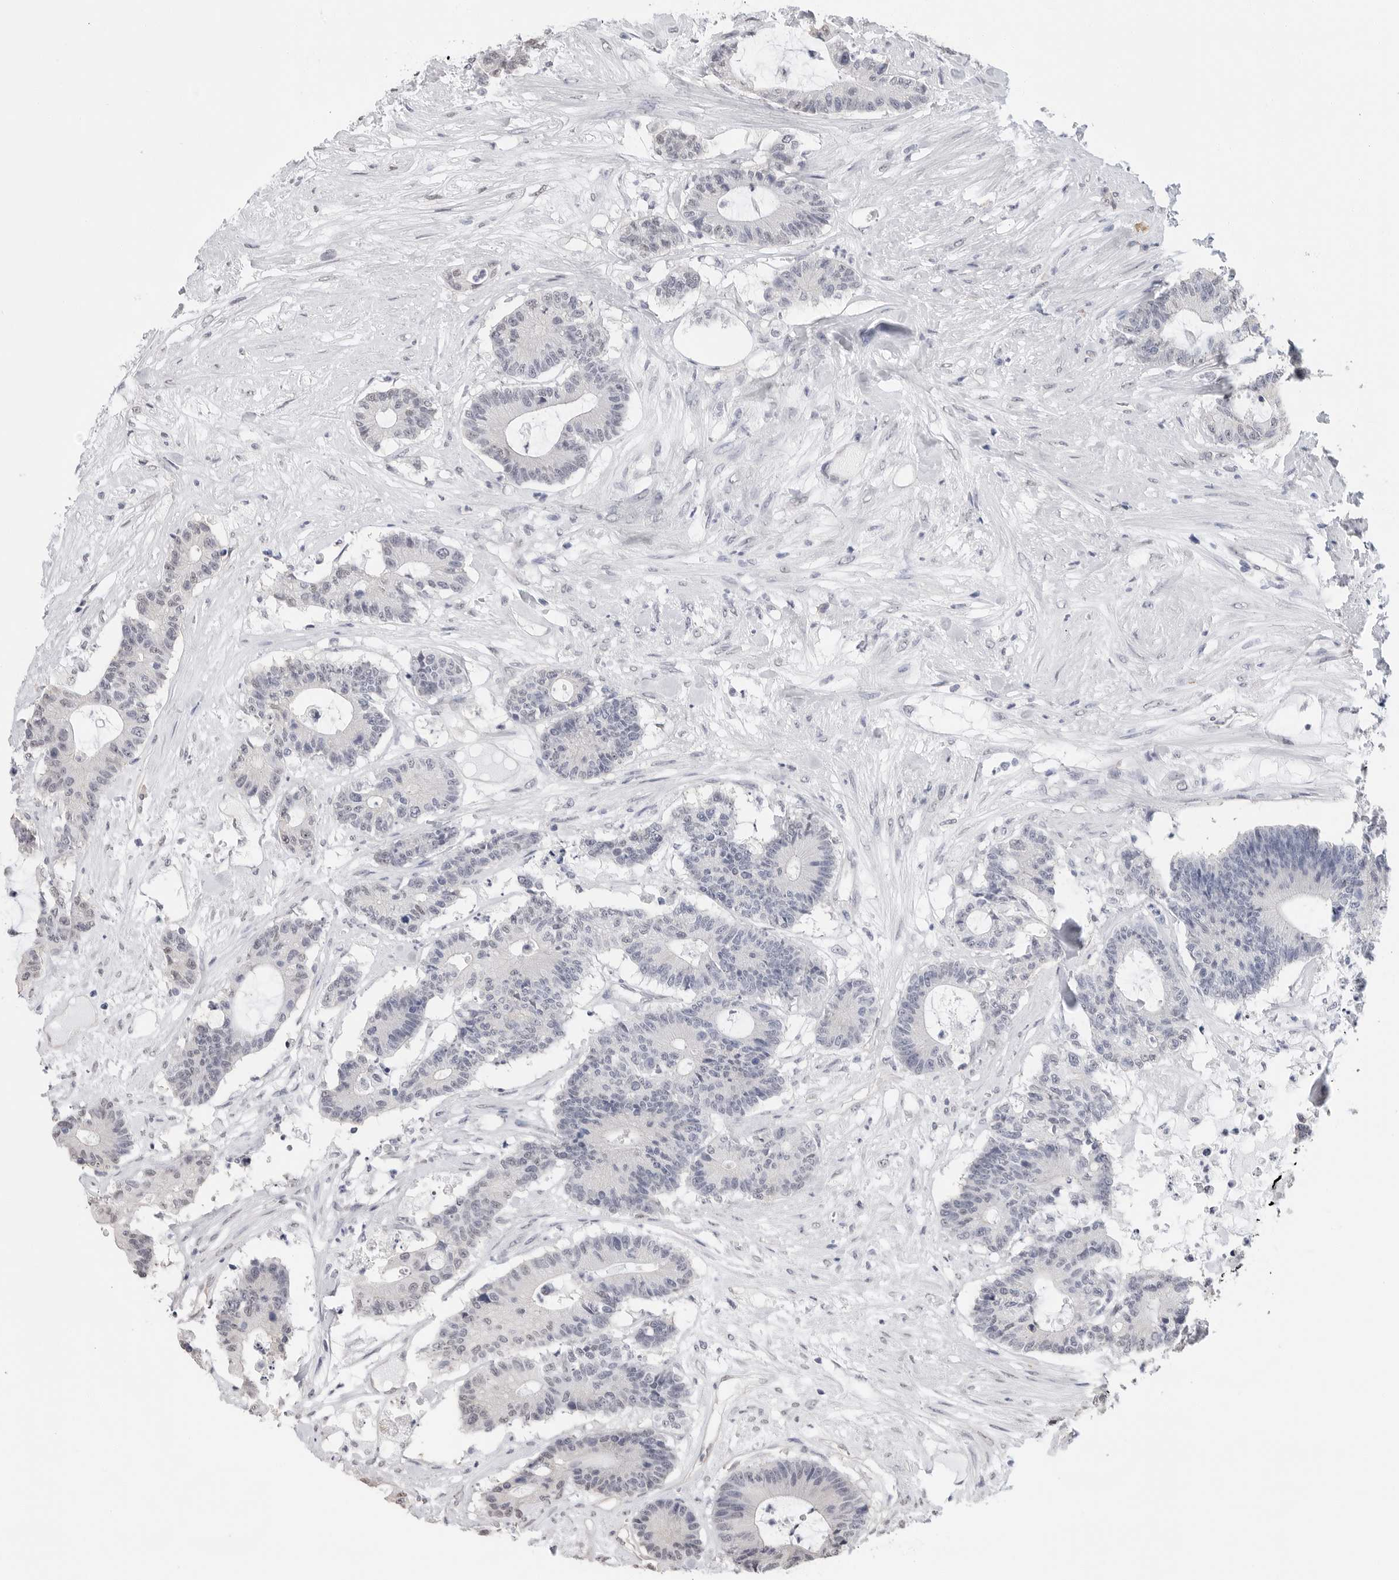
{"staining": {"intensity": "negative", "quantity": "none", "location": "none"}, "tissue": "colorectal cancer", "cell_type": "Tumor cells", "image_type": "cancer", "snomed": [{"axis": "morphology", "description": "Adenocarcinoma, NOS"}, {"axis": "topography", "description": "Colon"}], "caption": "The IHC micrograph has no significant positivity in tumor cells of colorectal cancer (adenocarcinoma) tissue.", "gene": "ARHGEF10", "patient": {"sex": "female", "age": 84}}